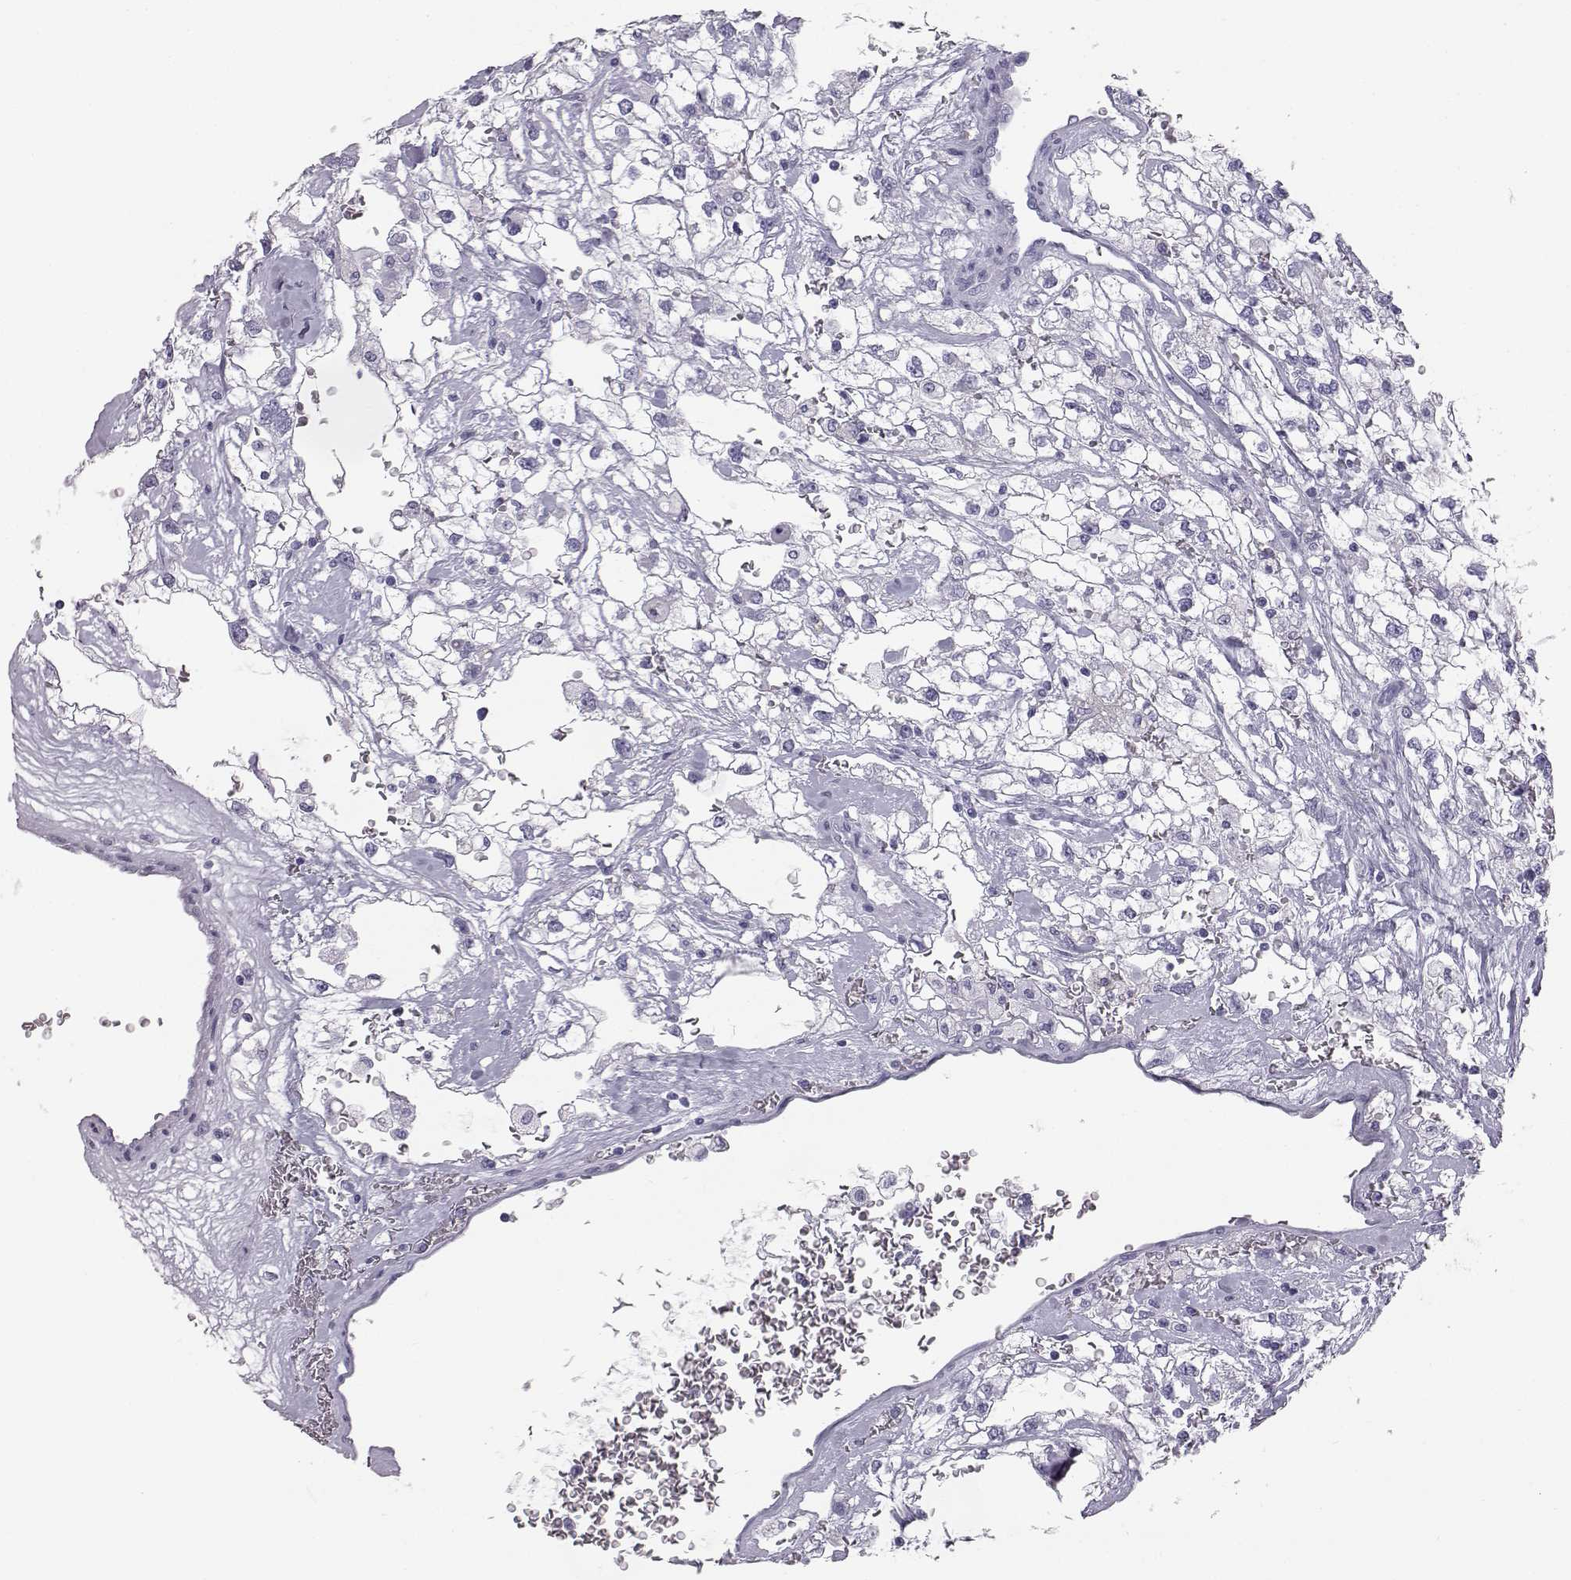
{"staining": {"intensity": "negative", "quantity": "none", "location": "none"}, "tissue": "renal cancer", "cell_type": "Tumor cells", "image_type": "cancer", "snomed": [{"axis": "morphology", "description": "Adenocarcinoma, NOS"}, {"axis": "topography", "description": "Kidney"}], "caption": "The photomicrograph shows no significant positivity in tumor cells of renal cancer (adenocarcinoma). Brightfield microscopy of immunohistochemistry (IHC) stained with DAB (brown) and hematoxylin (blue), captured at high magnification.", "gene": "ITLN2", "patient": {"sex": "male", "age": 59}}